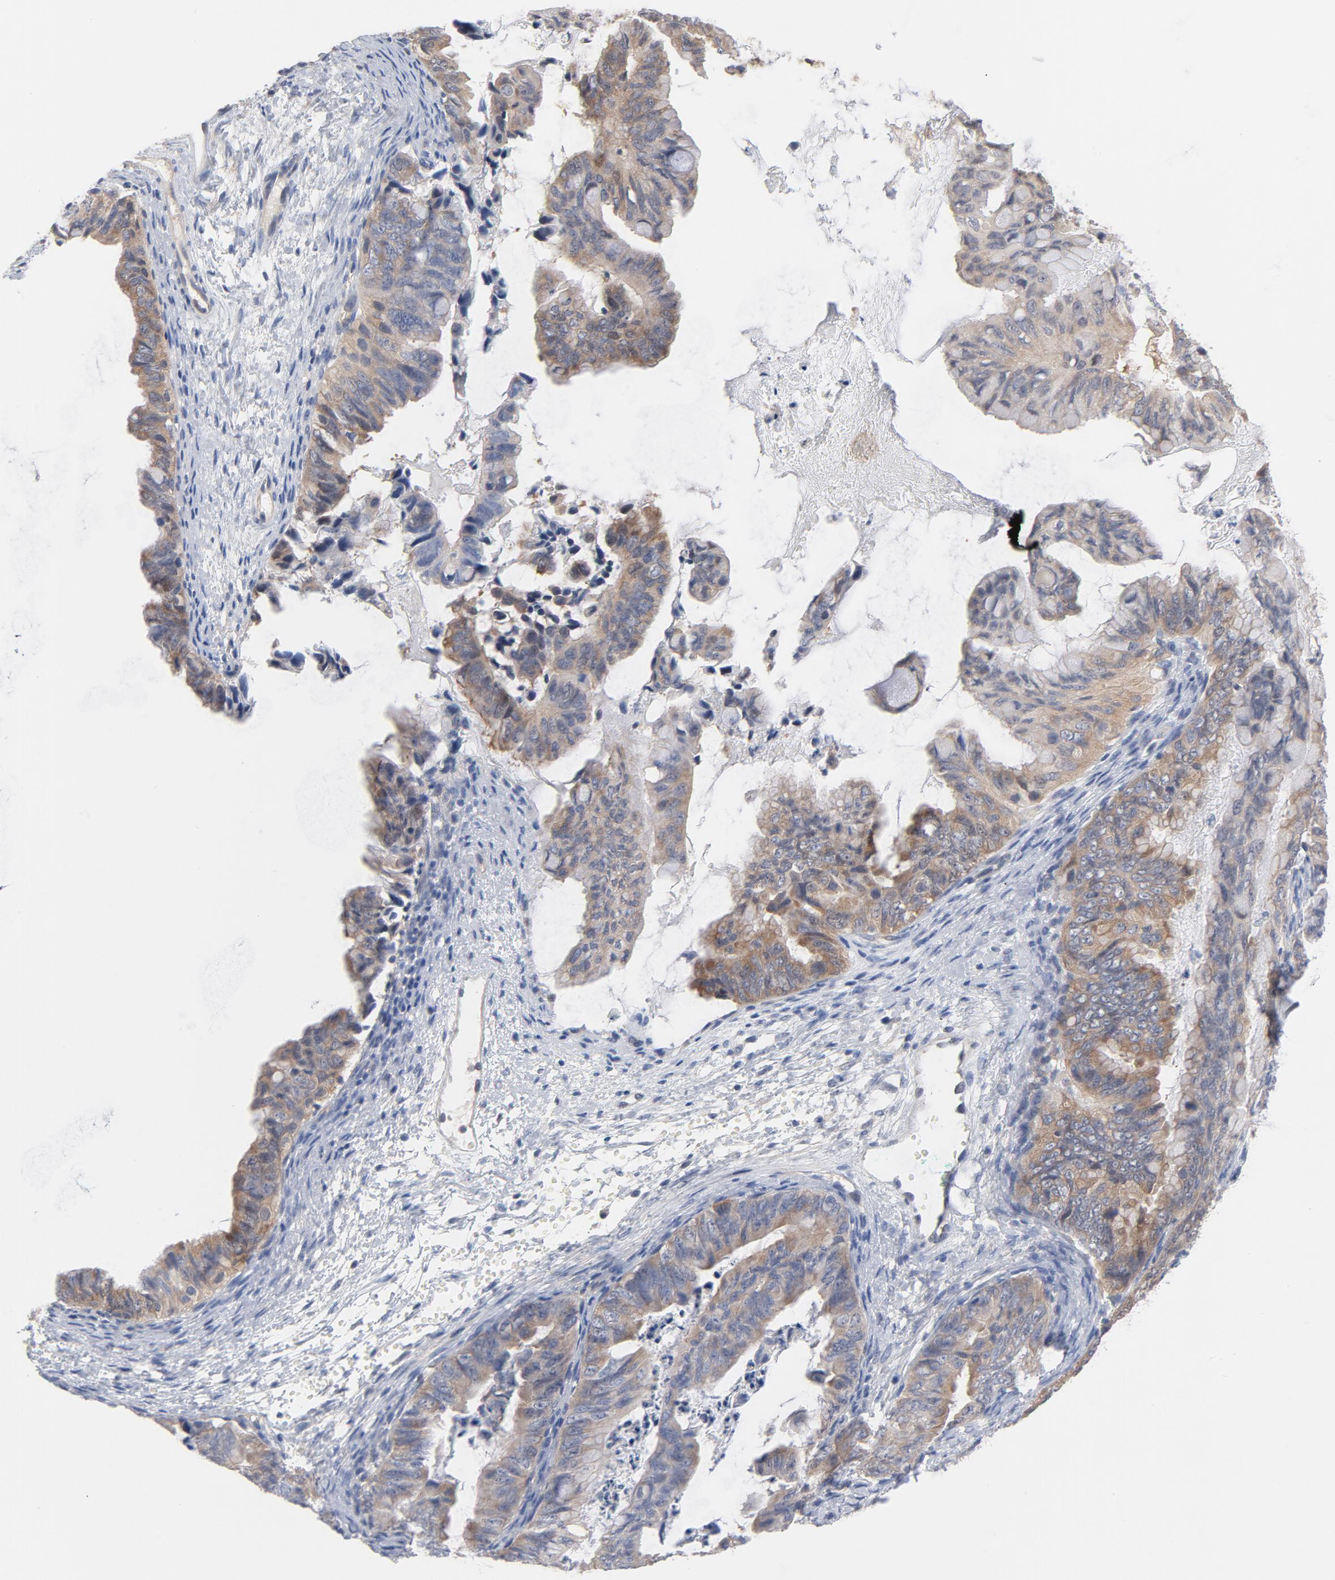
{"staining": {"intensity": "weak", "quantity": "25%-75%", "location": "cytoplasmic/membranous"}, "tissue": "ovarian cancer", "cell_type": "Tumor cells", "image_type": "cancer", "snomed": [{"axis": "morphology", "description": "Cystadenocarcinoma, mucinous, NOS"}, {"axis": "topography", "description": "Ovary"}], "caption": "Ovarian cancer (mucinous cystadenocarcinoma) tissue displays weak cytoplasmic/membranous positivity in about 25%-75% of tumor cells, visualized by immunohistochemistry. (DAB IHC with brightfield microscopy, high magnification).", "gene": "UBL4A", "patient": {"sex": "female", "age": 36}}